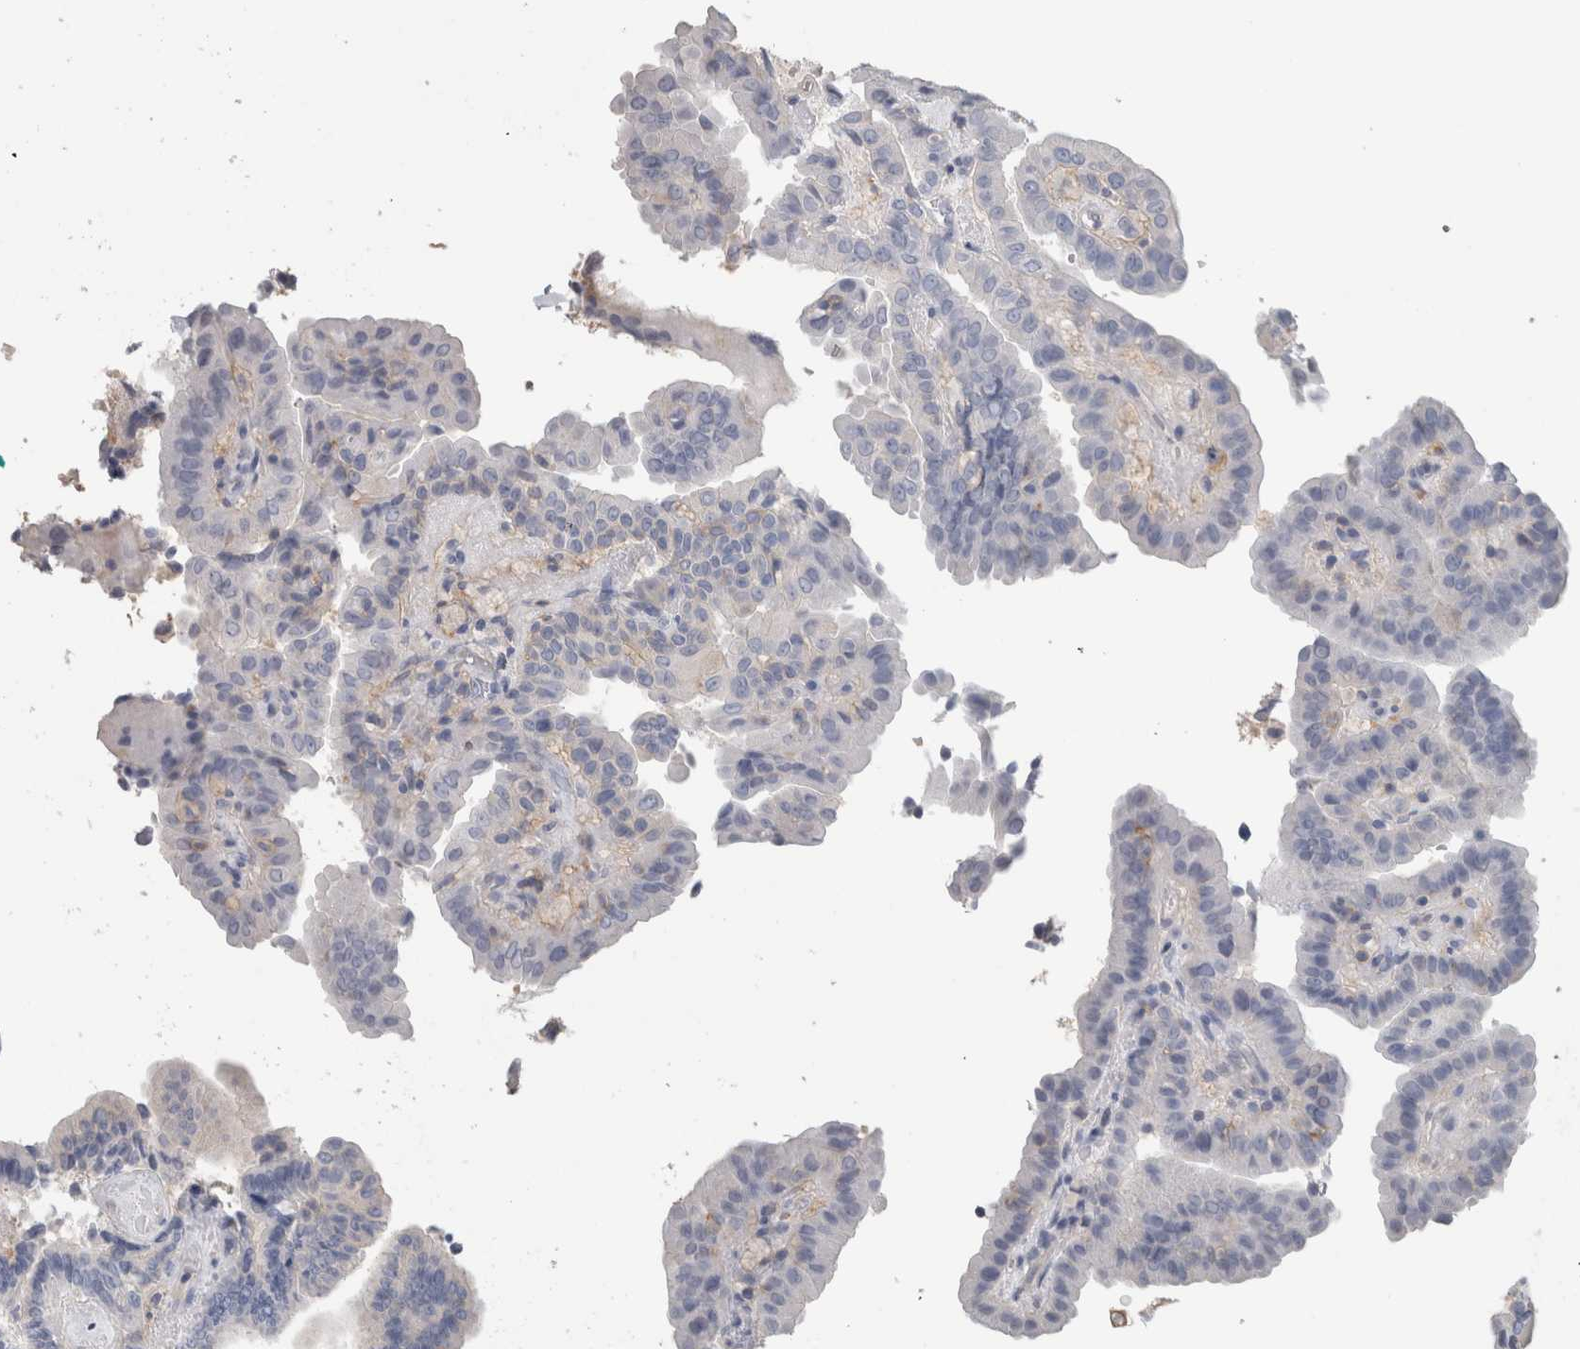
{"staining": {"intensity": "negative", "quantity": "none", "location": "none"}, "tissue": "thyroid cancer", "cell_type": "Tumor cells", "image_type": "cancer", "snomed": [{"axis": "morphology", "description": "Papillary adenocarcinoma, NOS"}, {"axis": "topography", "description": "Thyroid gland"}], "caption": "An IHC image of papillary adenocarcinoma (thyroid) is shown. There is no staining in tumor cells of papillary adenocarcinoma (thyroid).", "gene": "SCRN1", "patient": {"sex": "male", "age": 33}}